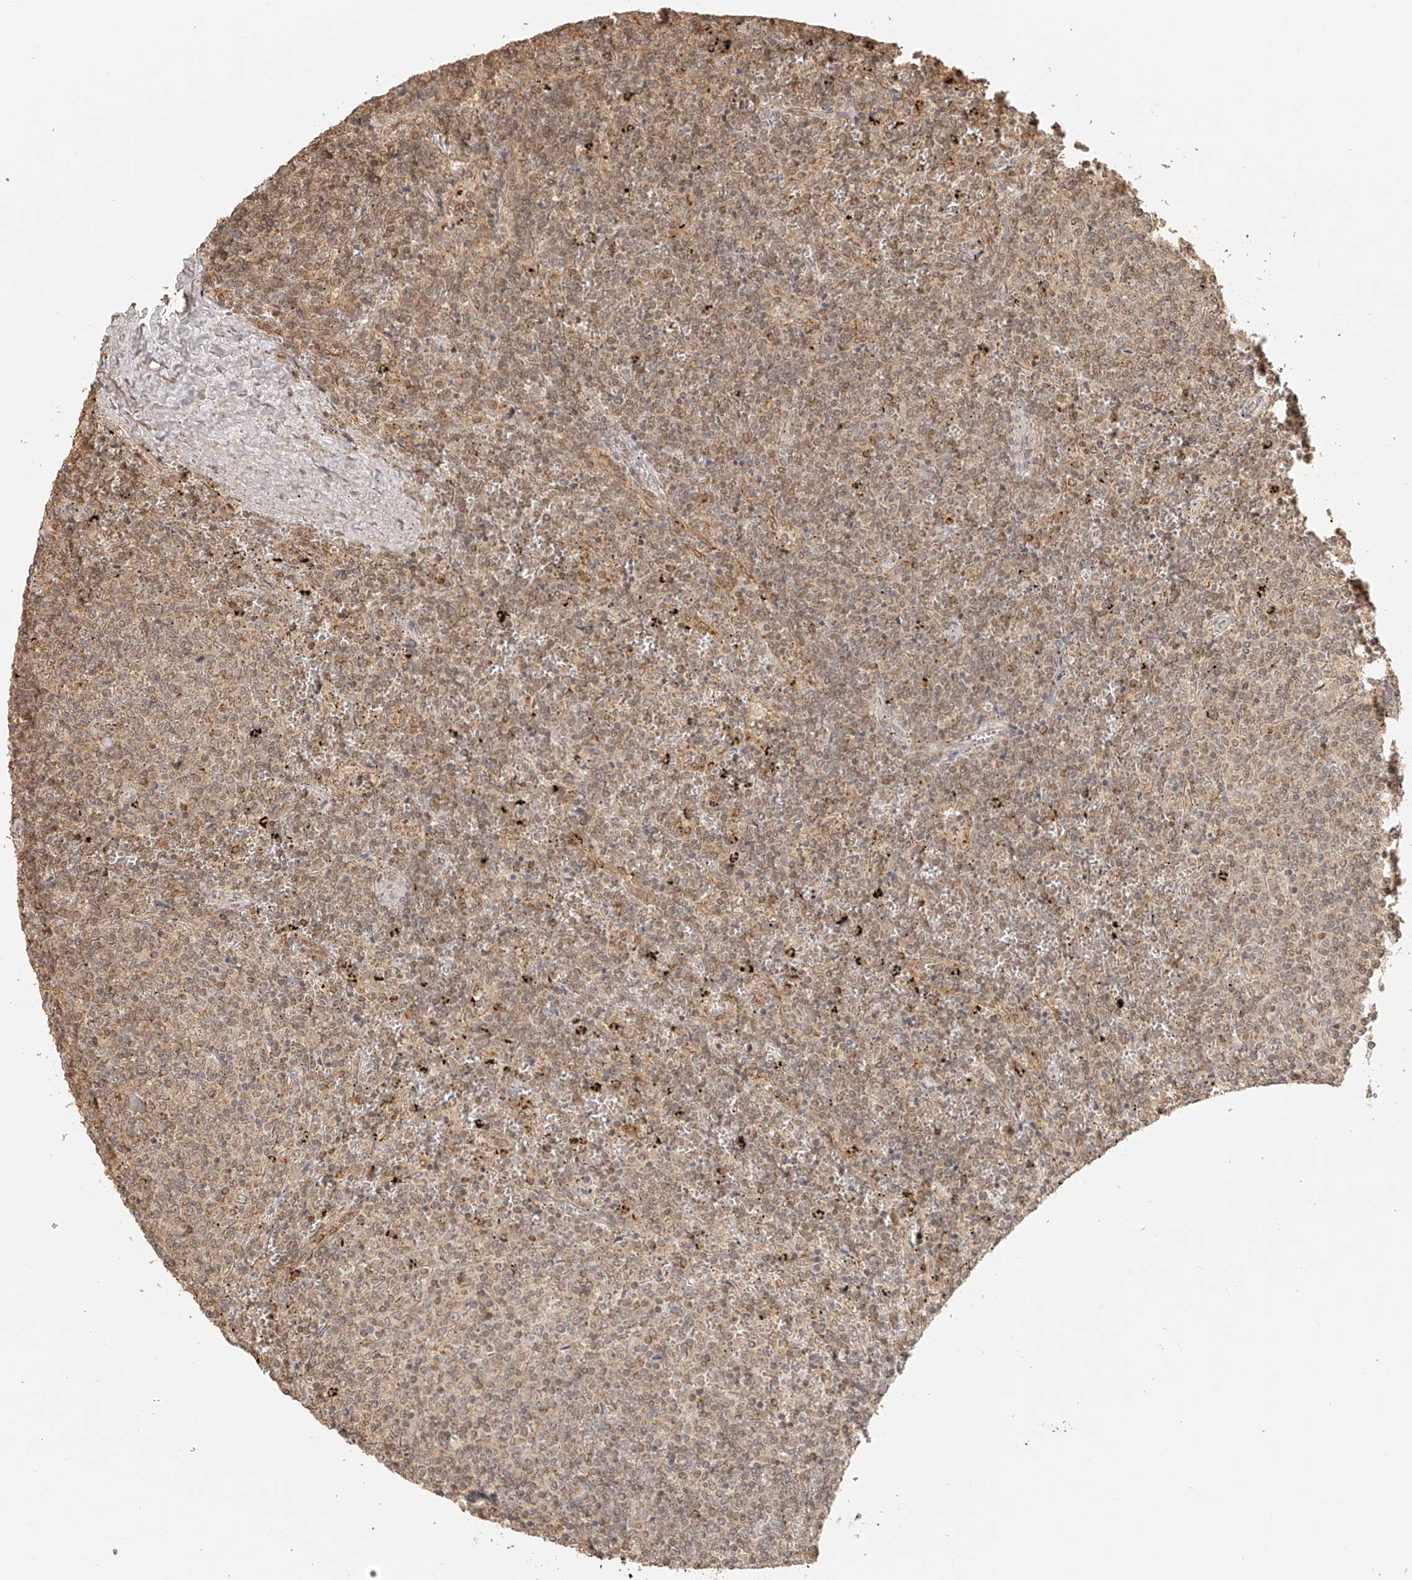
{"staining": {"intensity": "weak", "quantity": ">75%", "location": "nuclear"}, "tissue": "lymphoma", "cell_type": "Tumor cells", "image_type": "cancer", "snomed": [{"axis": "morphology", "description": "Malignant lymphoma, non-Hodgkin's type, Low grade"}, {"axis": "topography", "description": "Spleen"}], "caption": "Weak nuclear protein expression is identified in about >75% of tumor cells in lymphoma.", "gene": "BCL2L11", "patient": {"sex": "female", "age": 50}}